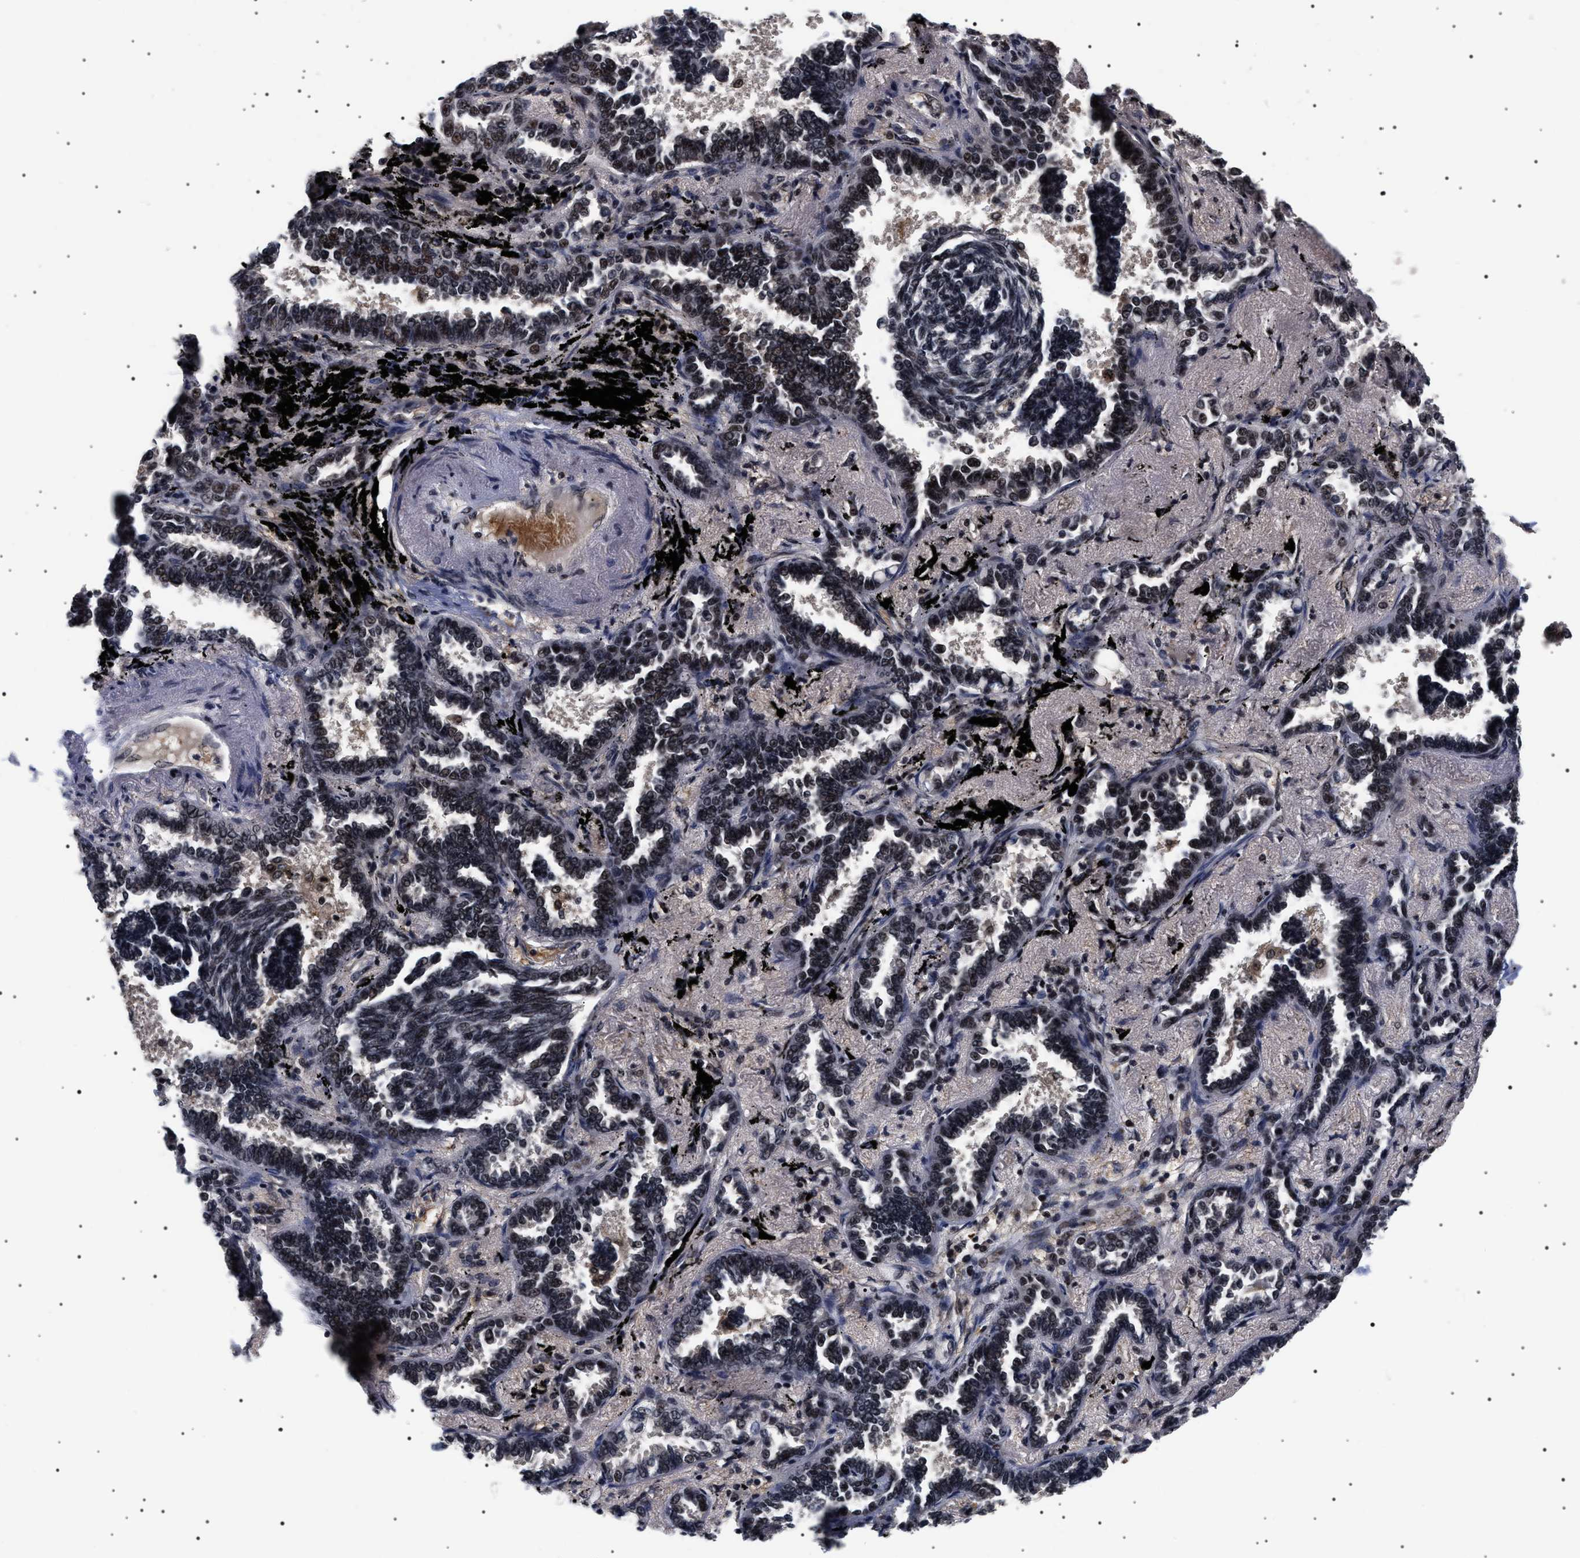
{"staining": {"intensity": "moderate", "quantity": "25%-75%", "location": "nuclear"}, "tissue": "lung cancer", "cell_type": "Tumor cells", "image_type": "cancer", "snomed": [{"axis": "morphology", "description": "Adenocarcinoma, NOS"}, {"axis": "topography", "description": "Lung"}], "caption": "Lung cancer was stained to show a protein in brown. There is medium levels of moderate nuclear expression in about 25%-75% of tumor cells.", "gene": "CAAP1", "patient": {"sex": "male", "age": 59}}